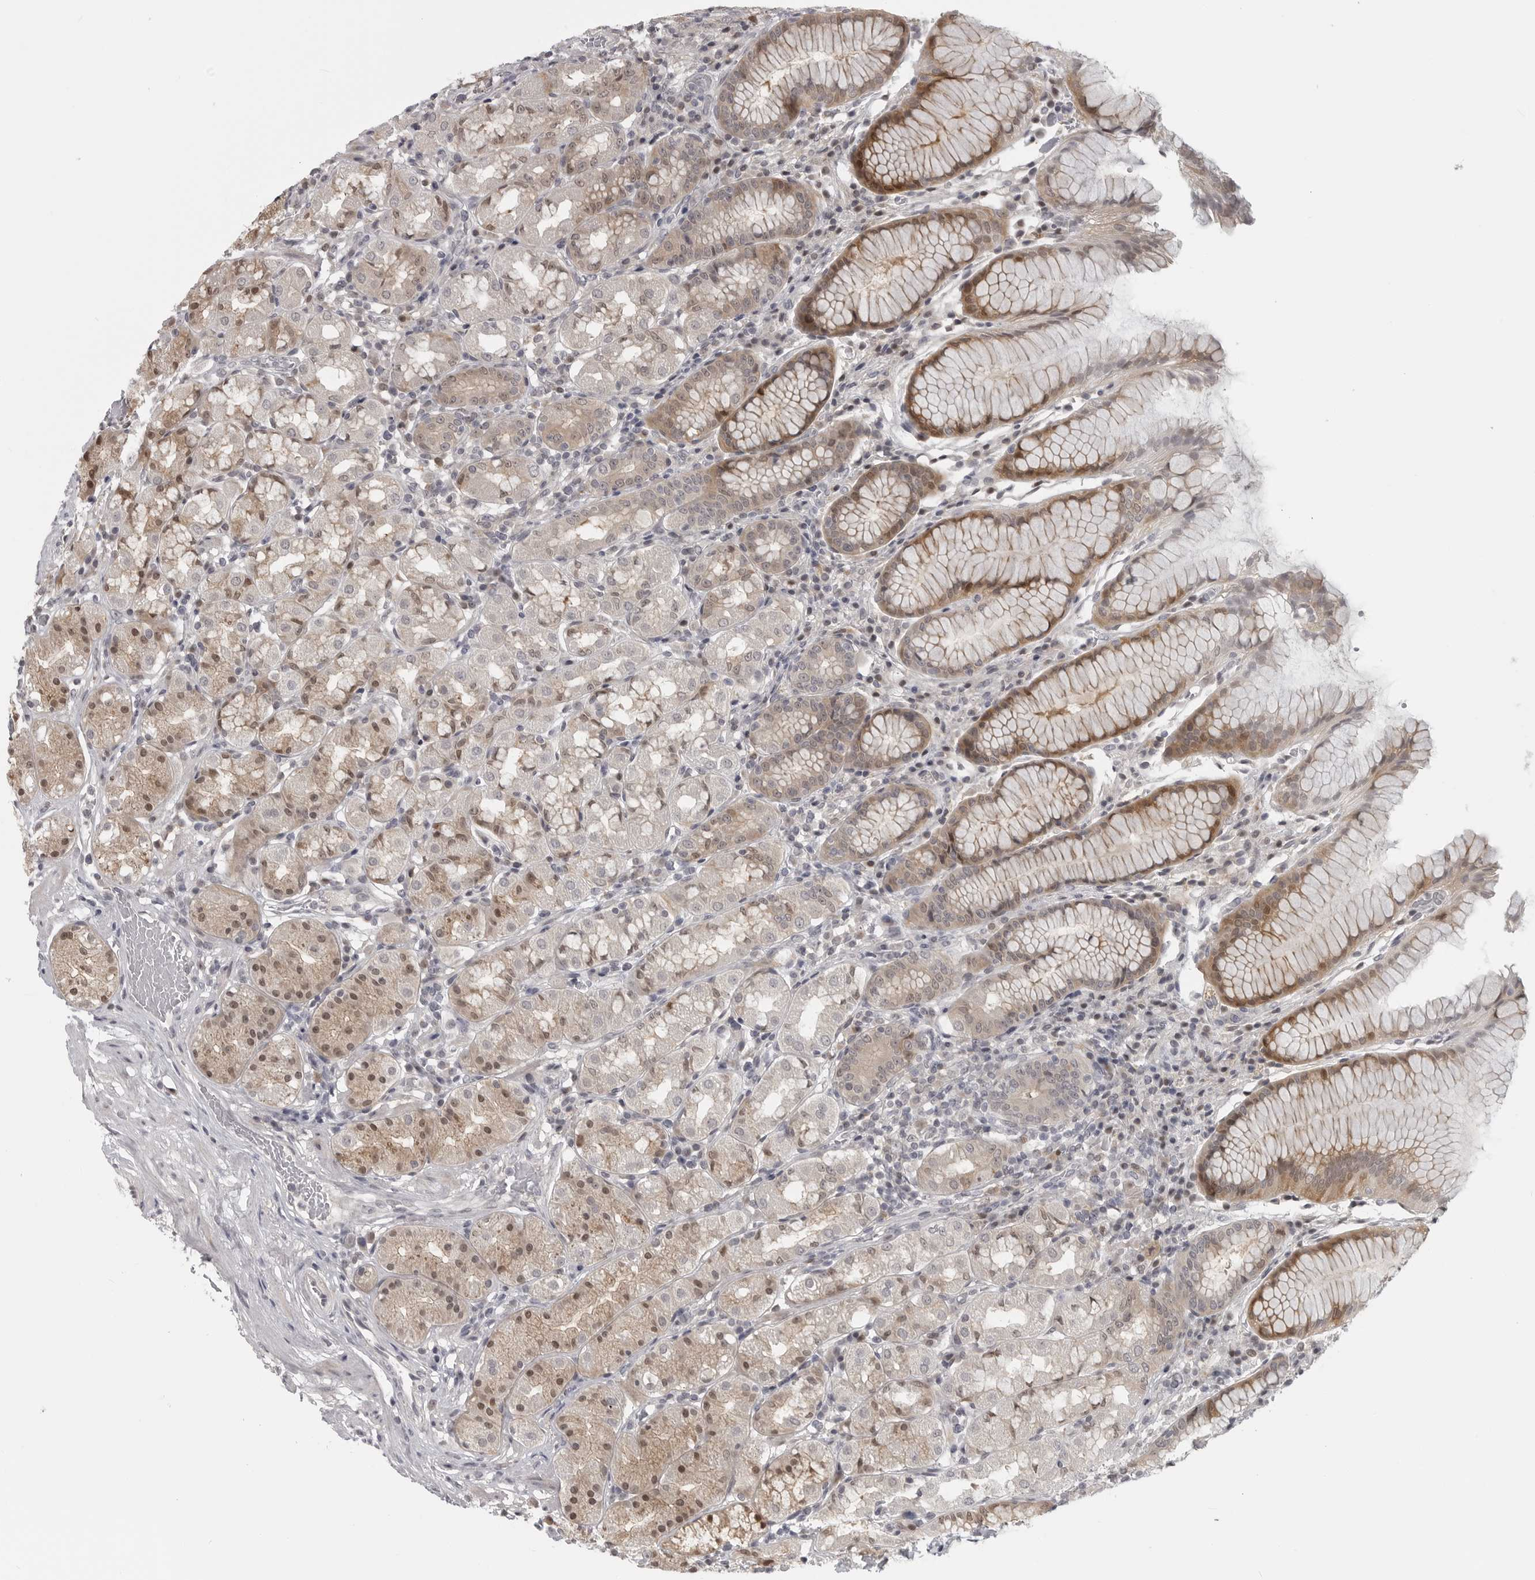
{"staining": {"intensity": "moderate", "quantity": ">75%", "location": "cytoplasmic/membranous,nuclear"}, "tissue": "stomach", "cell_type": "Glandular cells", "image_type": "normal", "snomed": [{"axis": "morphology", "description": "Normal tissue, NOS"}, {"axis": "topography", "description": "Stomach, lower"}], "caption": "A brown stain highlights moderate cytoplasmic/membranous,nuclear positivity of a protein in glandular cells of benign human stomach. (Brightfield microscopy of DAB IHC at high magnification).", "gene": "CTIF", "patient": {"sex": "female", "age": 56}}